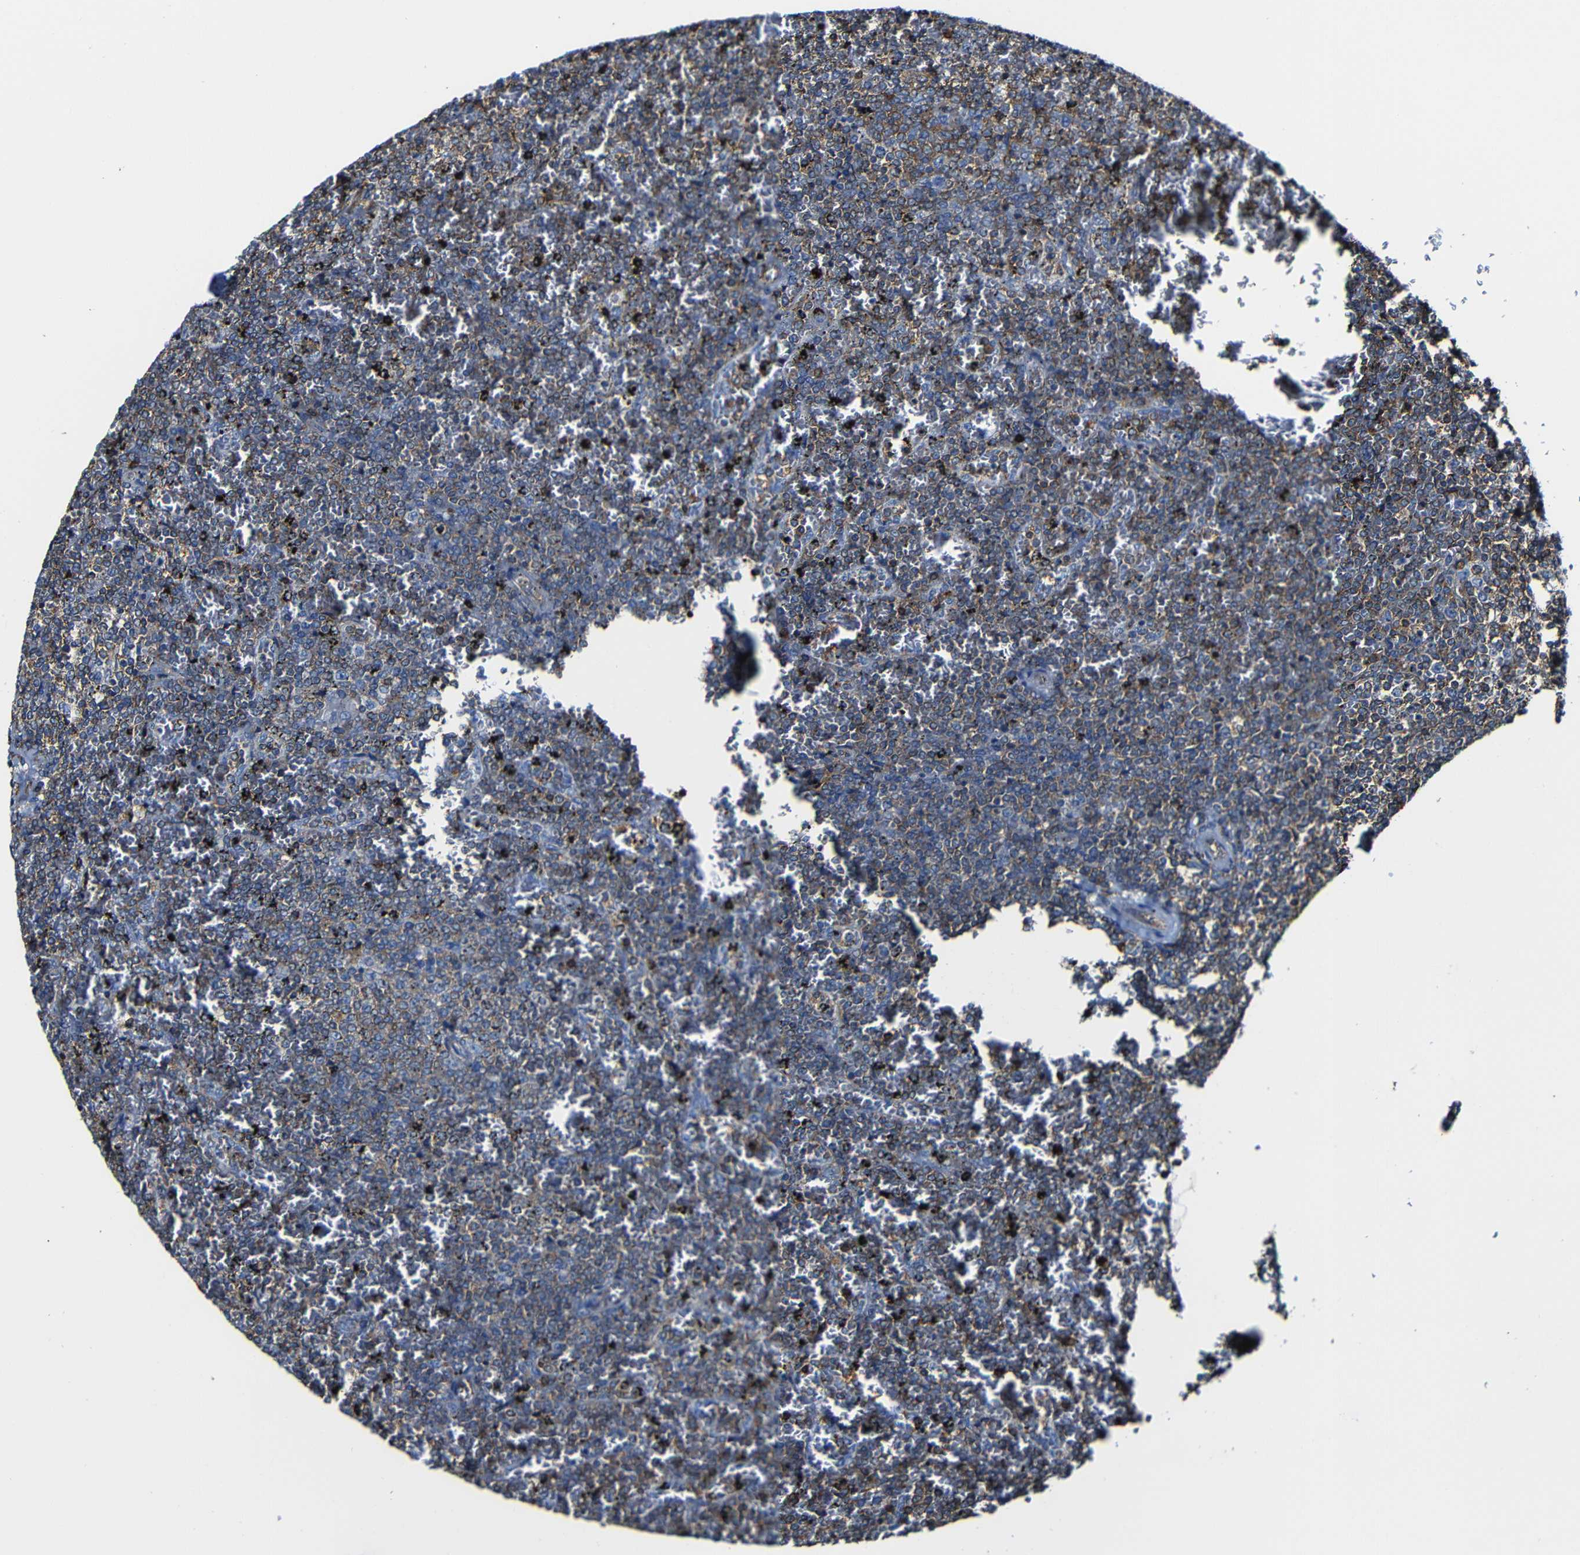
{"staining": {"intensity": "moderate", "quantity": "25%-75%", "location": "cytoplasmic/membranous"}, "tissue": "lymphoma", "cell_type": "Tumor cells", "image_type": "cancer", "snomed": [{"axis": "morphology", "description": "Malignant lymphoma, non-Hodgkin's type, Low grade"}, {"axis": "topography", "description": "Spleen"}], "caption": "An immunohistochemistry image of tumor tissue is shown. Protein staining in brown shows moderate cytoplasmic/membranous positivity in low-grade malignant lymphoma, non-Hodgkin's type within tumor cells.", "gene": "MSN", "patient": {"sex": "female", "age": 77}}